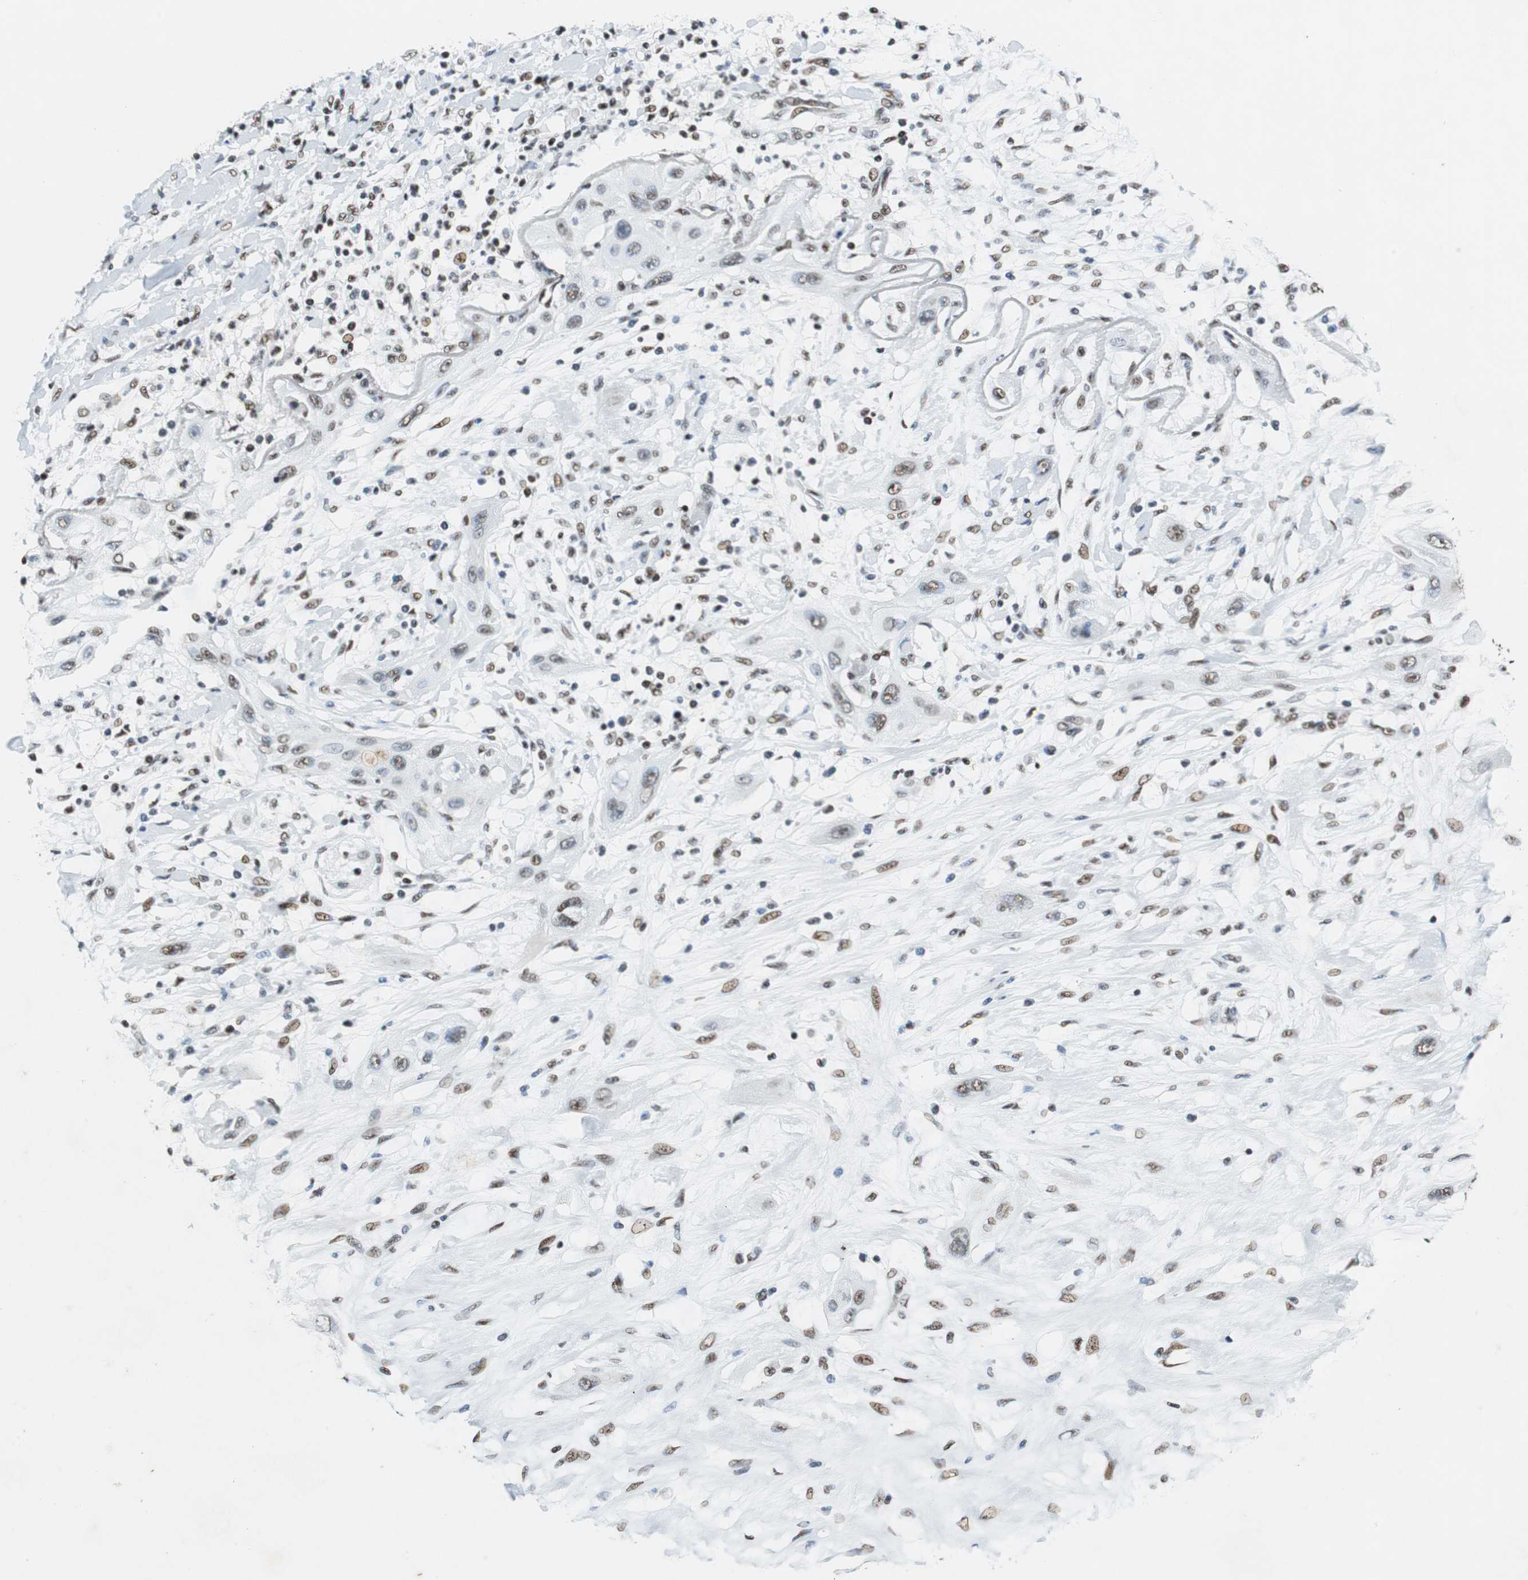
{"staining": {"intensity": "moderate", "quantity": ">75%", "location": "nuclear"}, "tissue": "lung cancer", "cell_type": "Tumor cells", "image_type": "cancer", "snomed": [{"axis": "morphology", "description": "Squamous cell carcinoma, NOS"}, {"axis": "topography", "description": "Lung"}], "caption": "Immunohistochemistry (DAB) staining of lung cancer demonstrates moderate nuclear protein expression in approximately >75% of tumor cells. (DAB (3,3'-diaminobenzidine) IHC, brown staining for protein, blue staining for nuclei).", "gene": "PRKDC", "patient": {"sex": "female", "age": 47}}